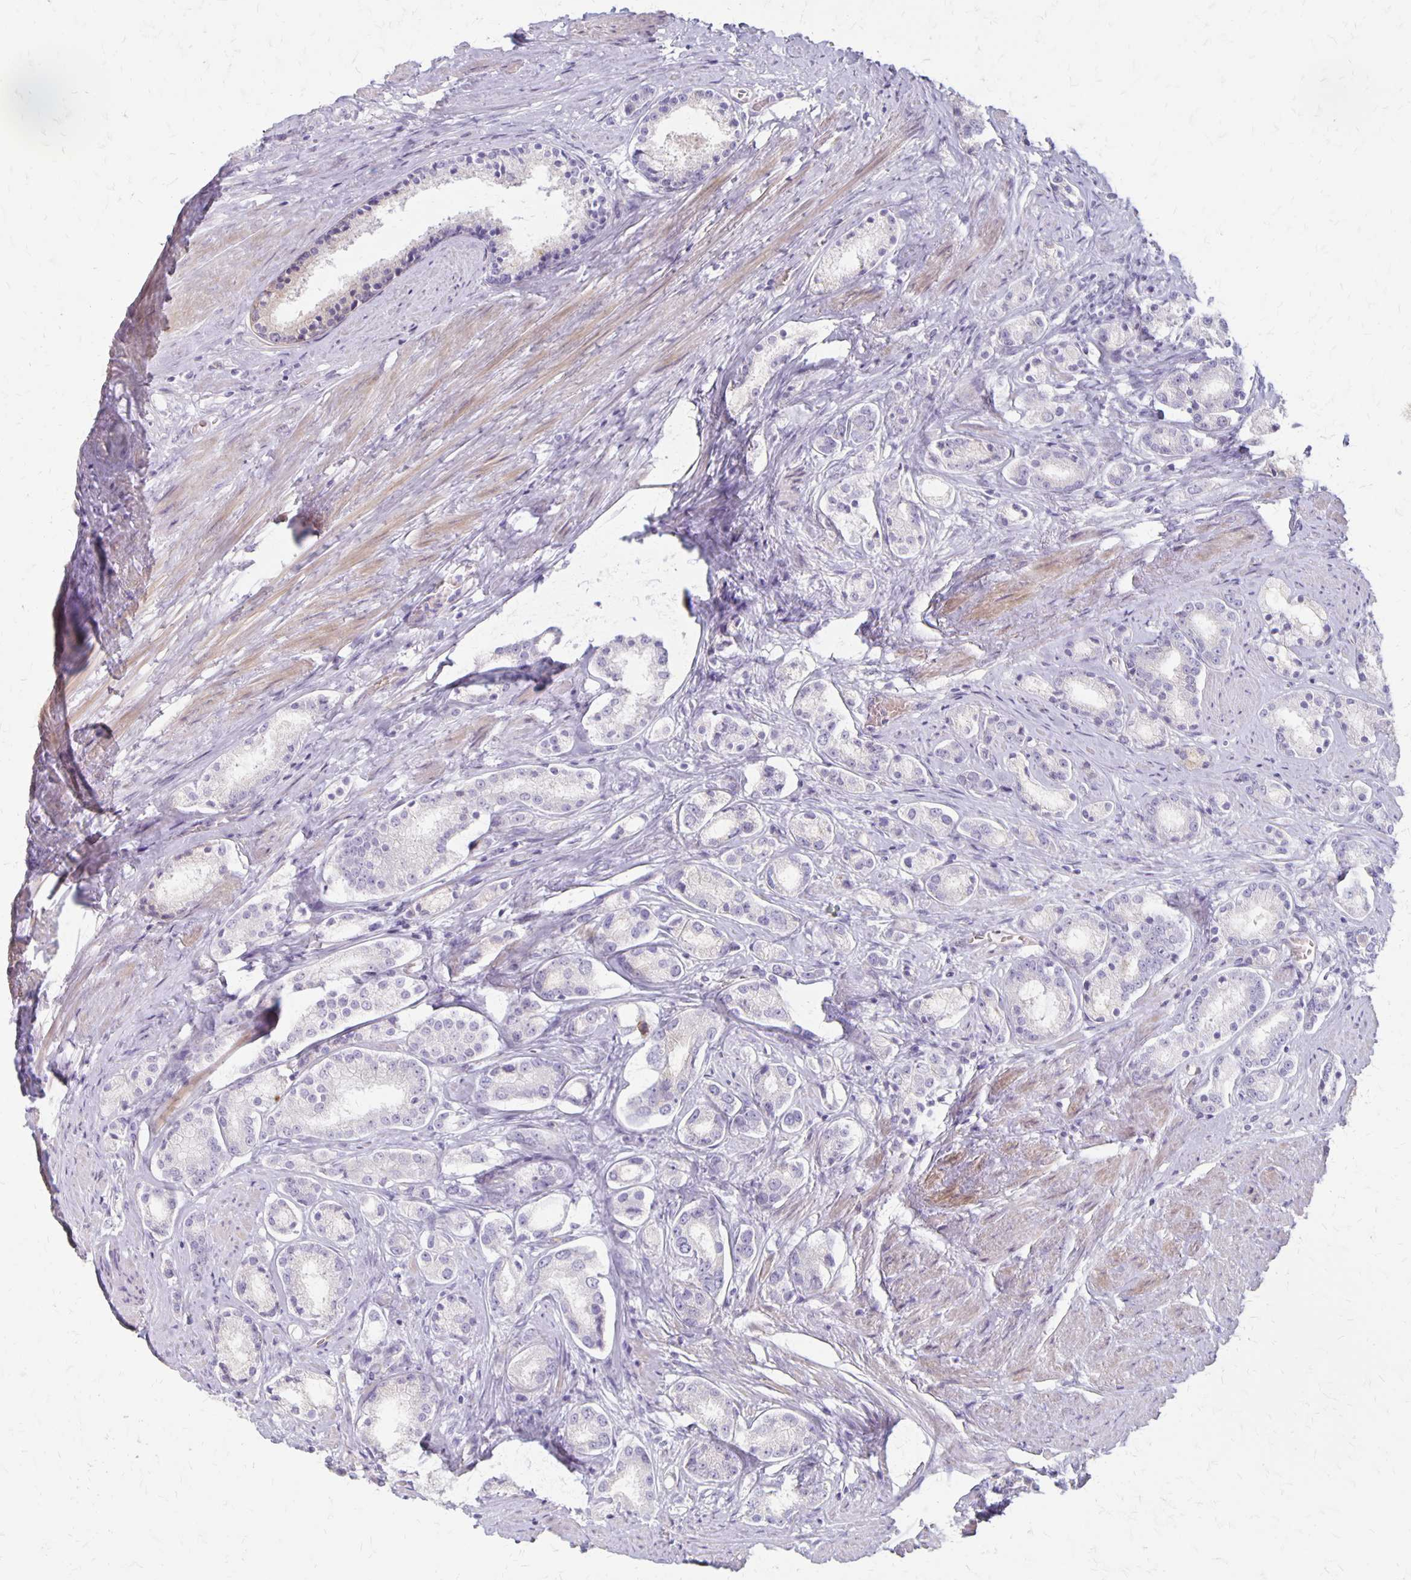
{"staining": {"intensity": "negative", "quantity": "none", "location": "none"}, "tissue": "prostate cancer", "cell_type": "Tumor cells", "image_type": "cancer", "snomed": [{"axis": "morphology", "description": "Adenocarcinoma, High grade"}, {"axis": "topography", "description": "Prostate"}], "caption": "Histopathology image shows no protein staining in tumor cells of prostate cancer (adenocarcinoma (high-grade)) tissue.", "gene": "HOMER1", "patient": {"sex": "male", "age": 63}}